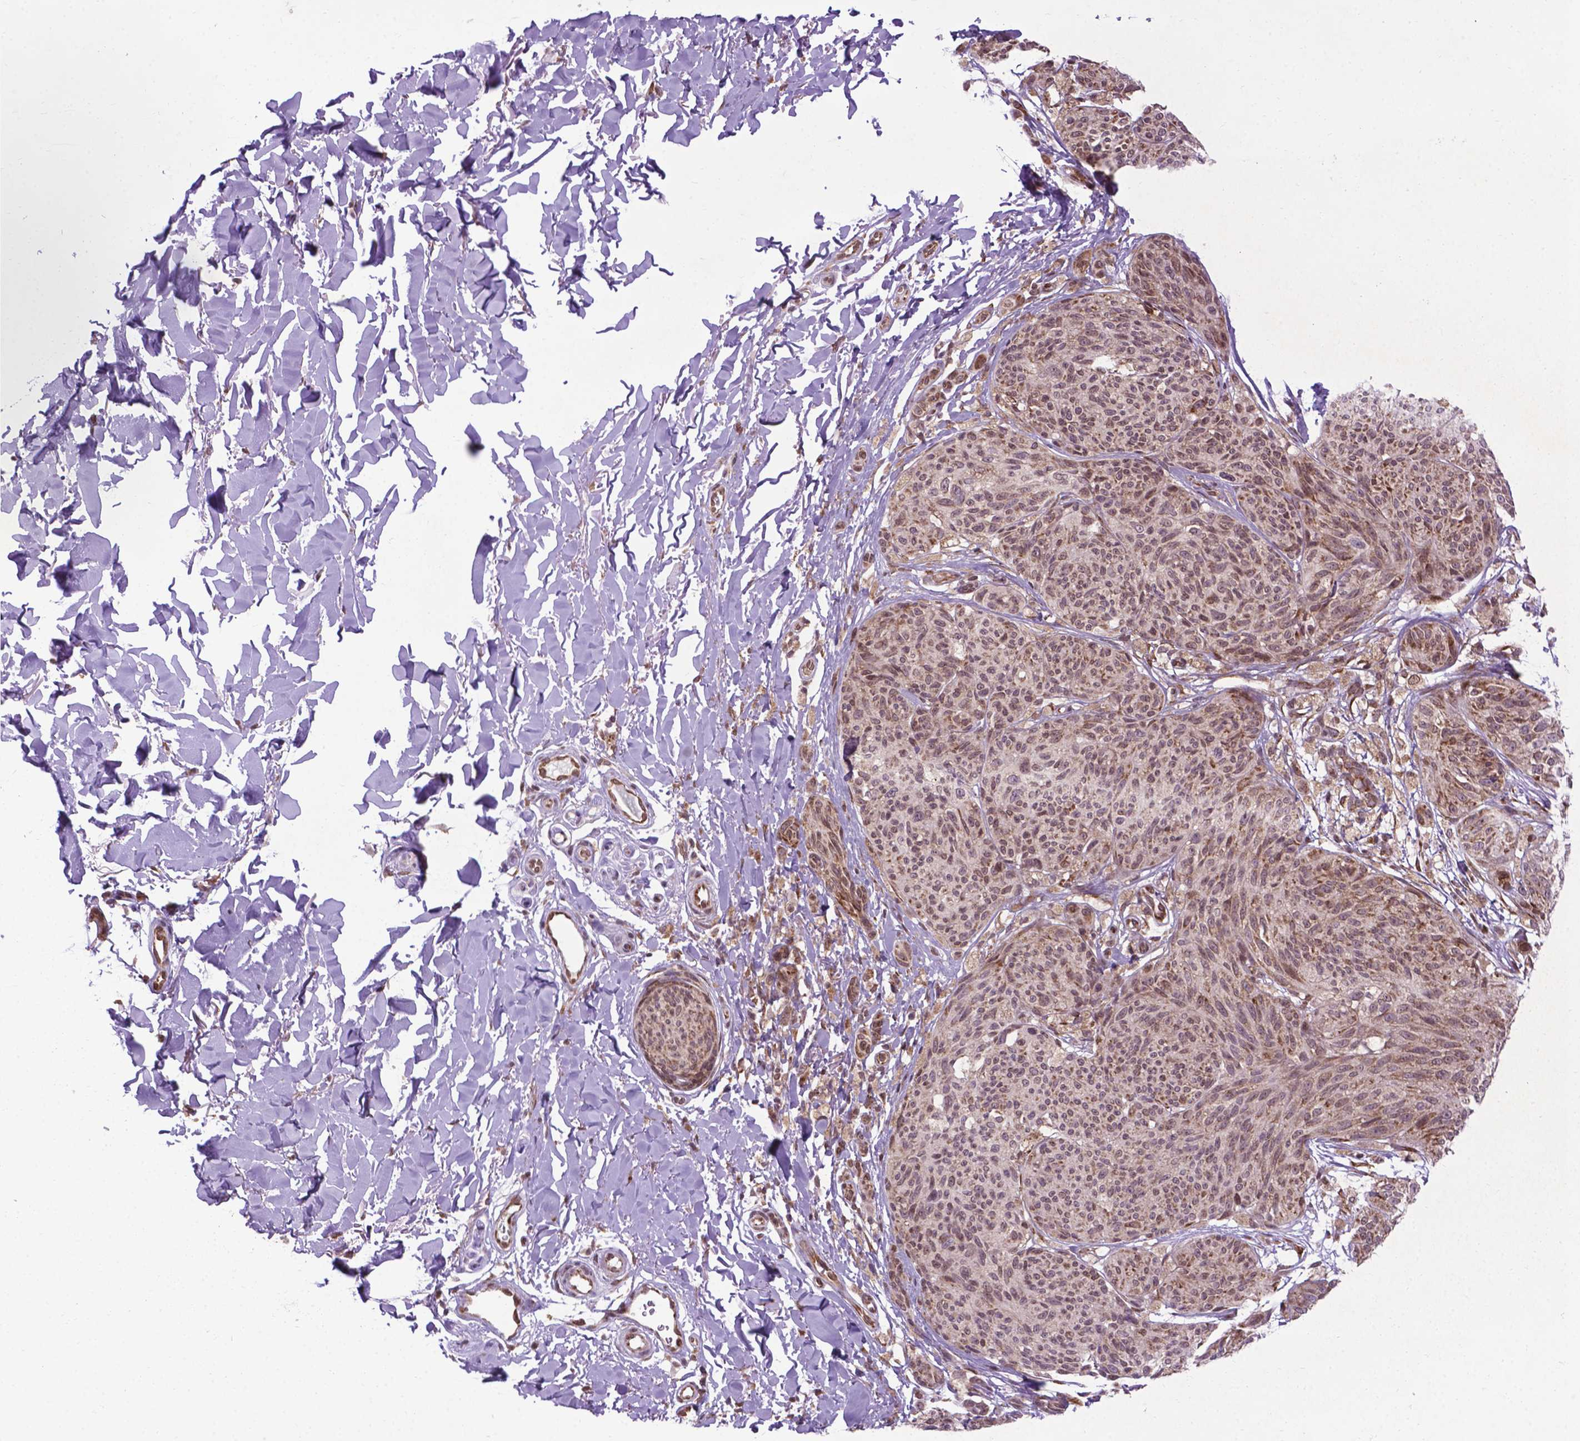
{"staining": {"intensity": "weak", "quantity": "25%-75%", "location": "cytoplasmic/membranous,nuclear"}, "tissue": "melanoma", "cell_type": "Tumor cells", "image_type": "cancer", "snomed": [{"axis": "morphology", "description": "Malignant melanoma, NOS"}, {"axis": "topography", "description": "Skin"}], "caption": "Immunohistochemistry (IHC) image of malignant melanoma stained for a protein (brown), which exhibits low levels of weak cytoplasmic/membranous and nuclear staining in about 25%-75% of tumor cells.", "gene": "WDR83OS", "patient": {"sex": "female", "age": 87}}